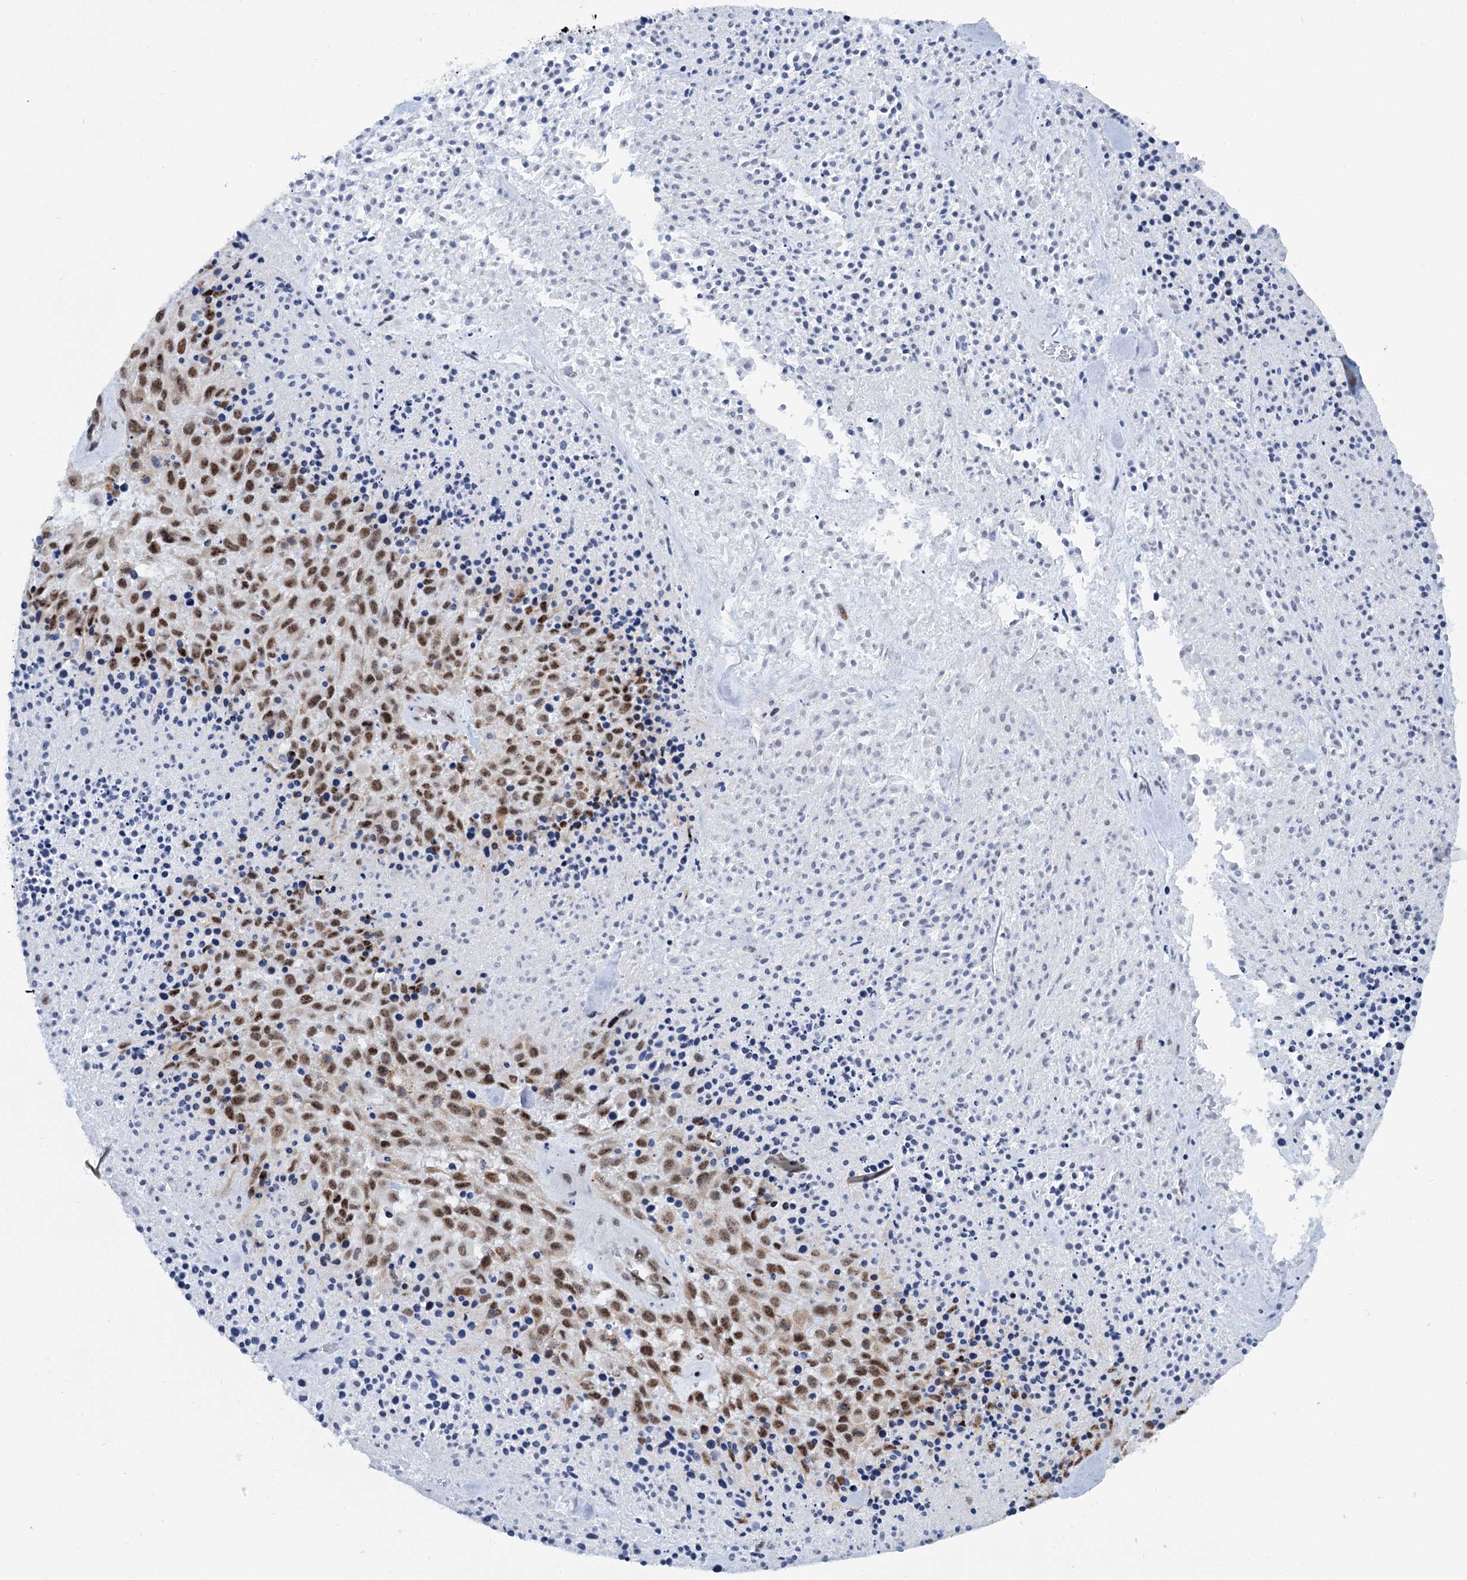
{"staining": {"intensity": "moderate", "quantity": ">75%", "location": "nuclear"}, "tissue": "melanoma", "cell_type": "Tumor cells", "image_type": "cancer", "snomed": [{"axis": "morphology", "description": "Malignant melanoma, Metastatic site"}, {"axis": "topography", "description": "Skin"}], "caption": "High-power microscopy captured an immunohistochemistry (IHC) micrograph of melanoma, revealing moderate nuclear staining in approximately >75% of tumor cells.", "gene": "SREK1", "patient": {"sex": "female", "age": 81}}